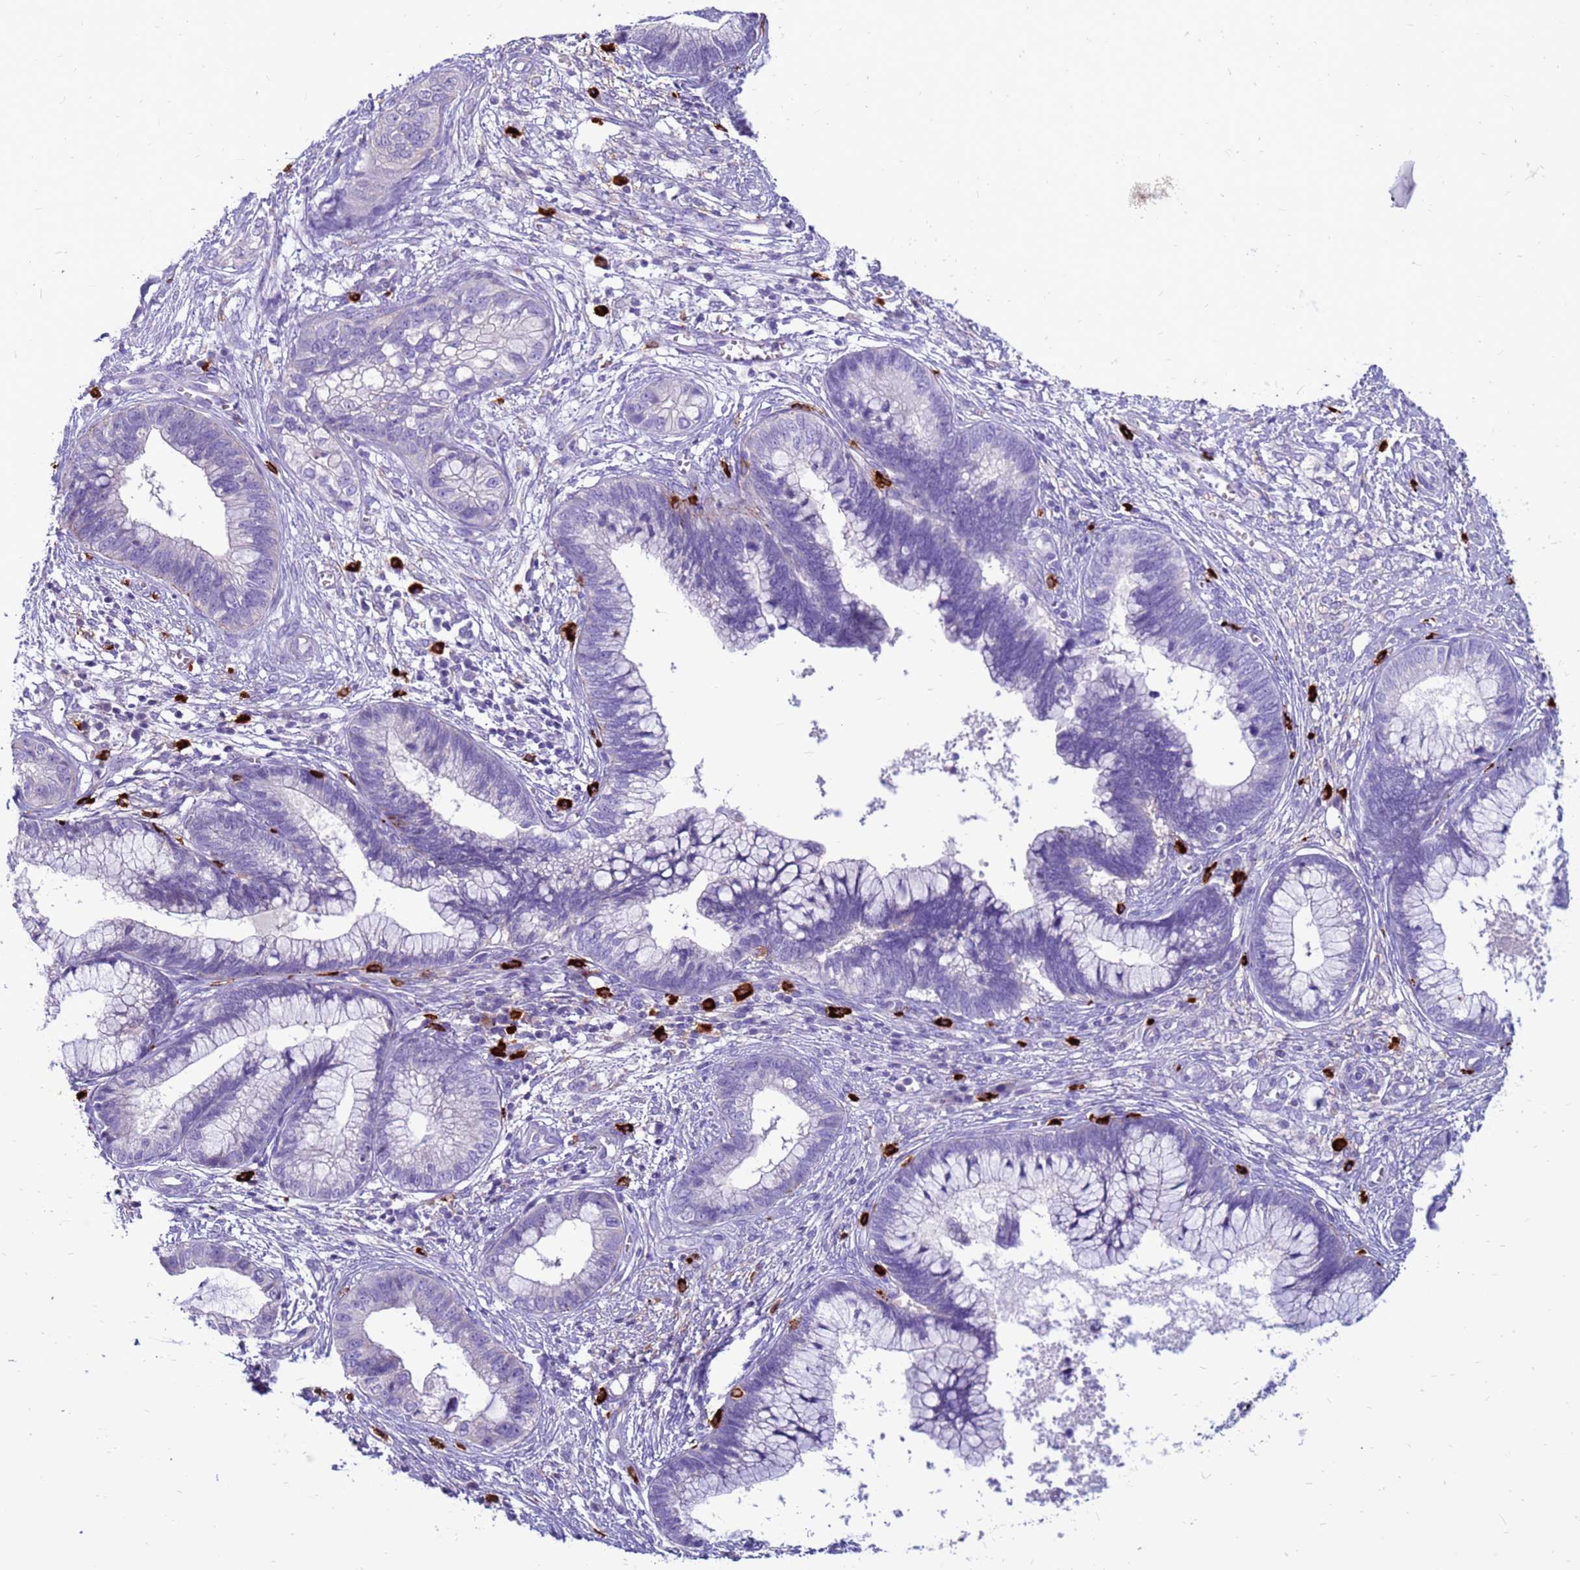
{"staining": {"intensity": "negative", "quantity": "none", "location": "none"}, "tissue": "cervical cancer", "cell_type": "Tumor cells", "image_type": "cancer", "snomed": [{"axis": "morphology", "description": "Adenocarcinoma, NOS"}, {"axis": "topography", "description": "Cervix"}], "caption": "An immunohistochemistry photomicrograph of cervical cancer is shown. There is no staining in tumor cells of cervical cancer. (IHC, brightfield microscopy, high magnification).", "gene": "PDE10A", "patient": {"sex": "female", "age": 44}}